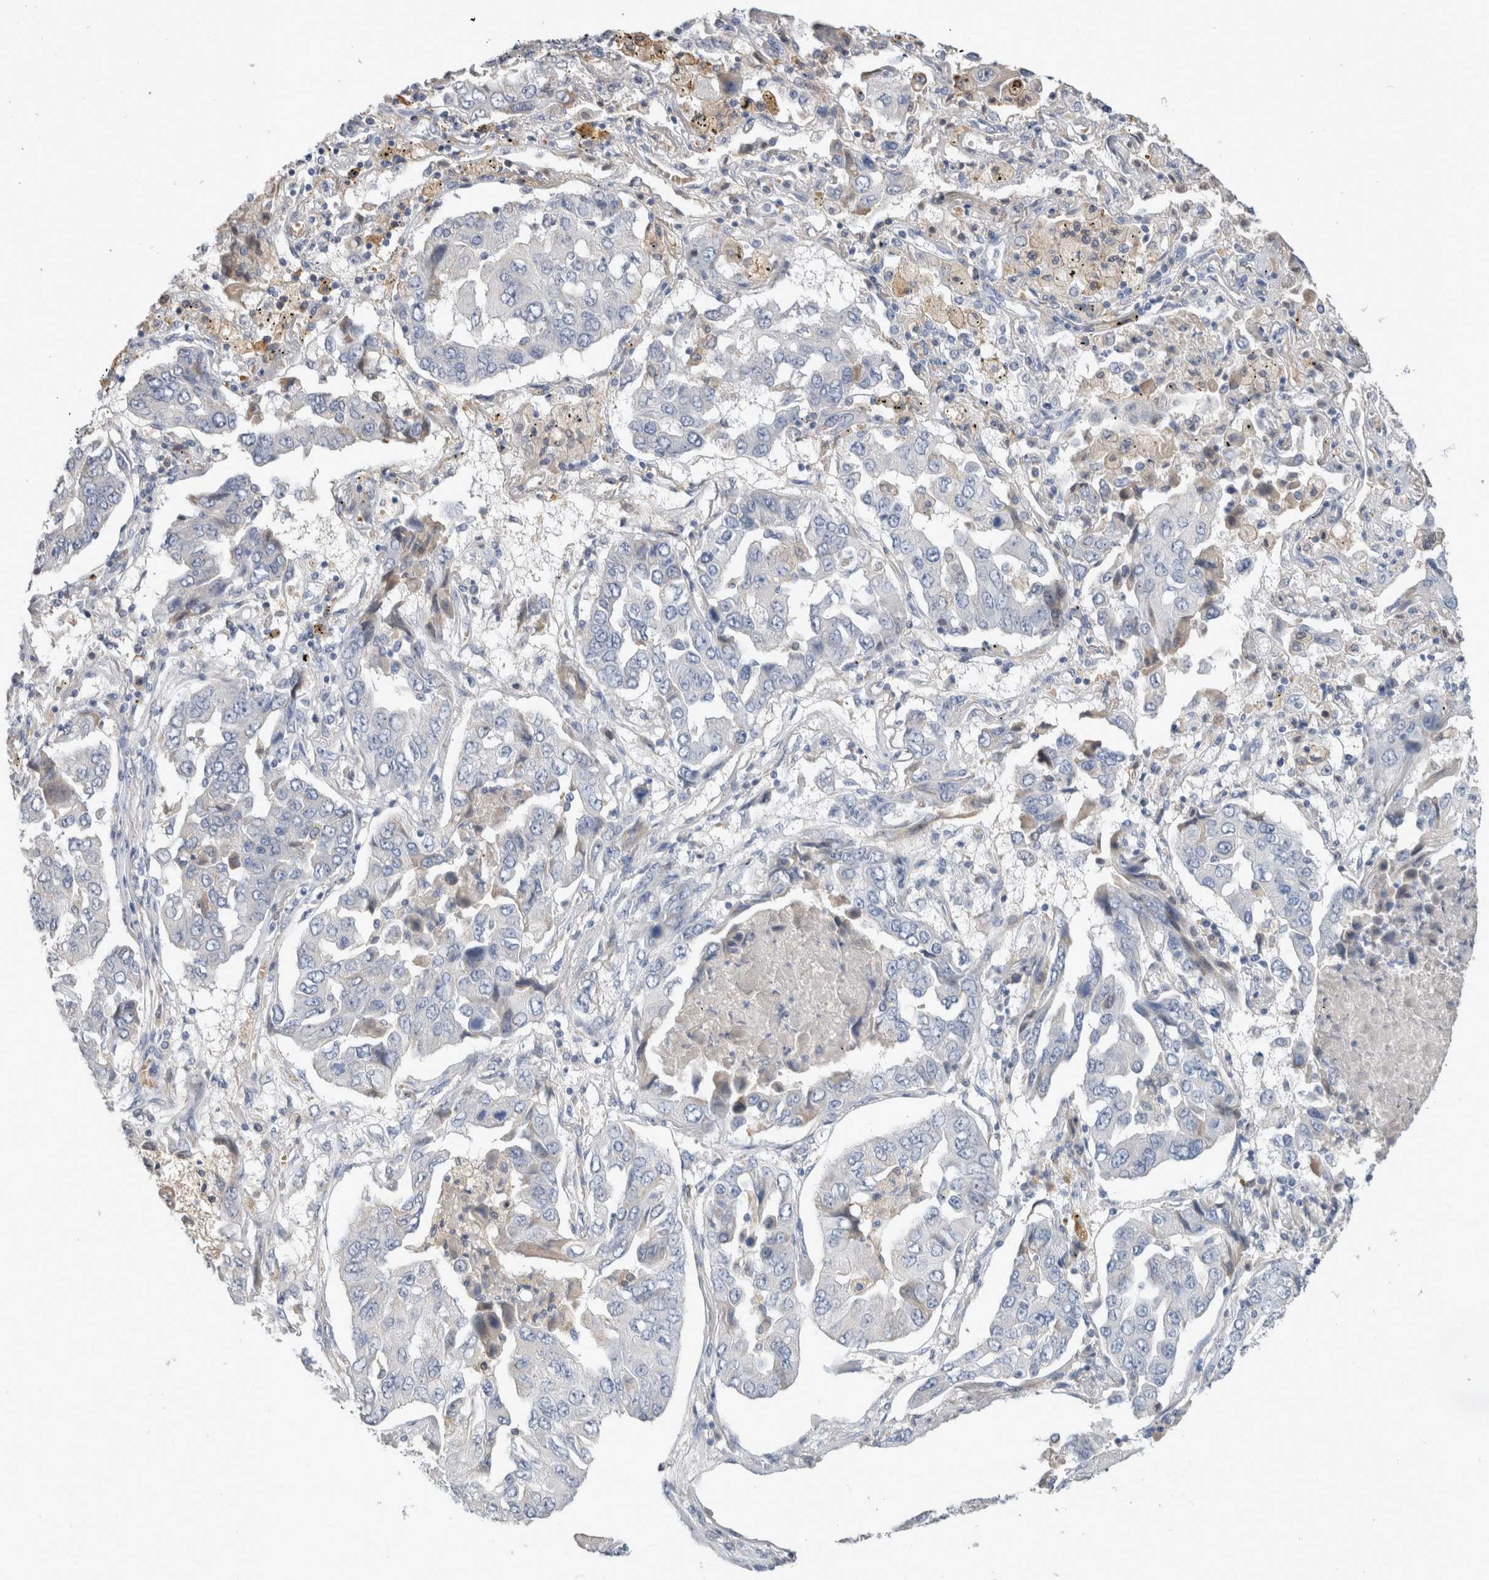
{"staining": {"intensity": "negative", "quantity": "none", "location": "none"}, "tissue": "lung cancer", "cell_type": "Tumor cells", "image_type": "cancer", "snomed": [{"axis": "morphology", "description": "Adenocarcinoma, NOS"}, {"axis": "topography", "description": "Lung"}], "caption": "Tumor cells are negative for protein expression in human adenocarcinoma (lung).", "gene": "SCGB1A1", "patient": {"sex": "female", "age": 65}}